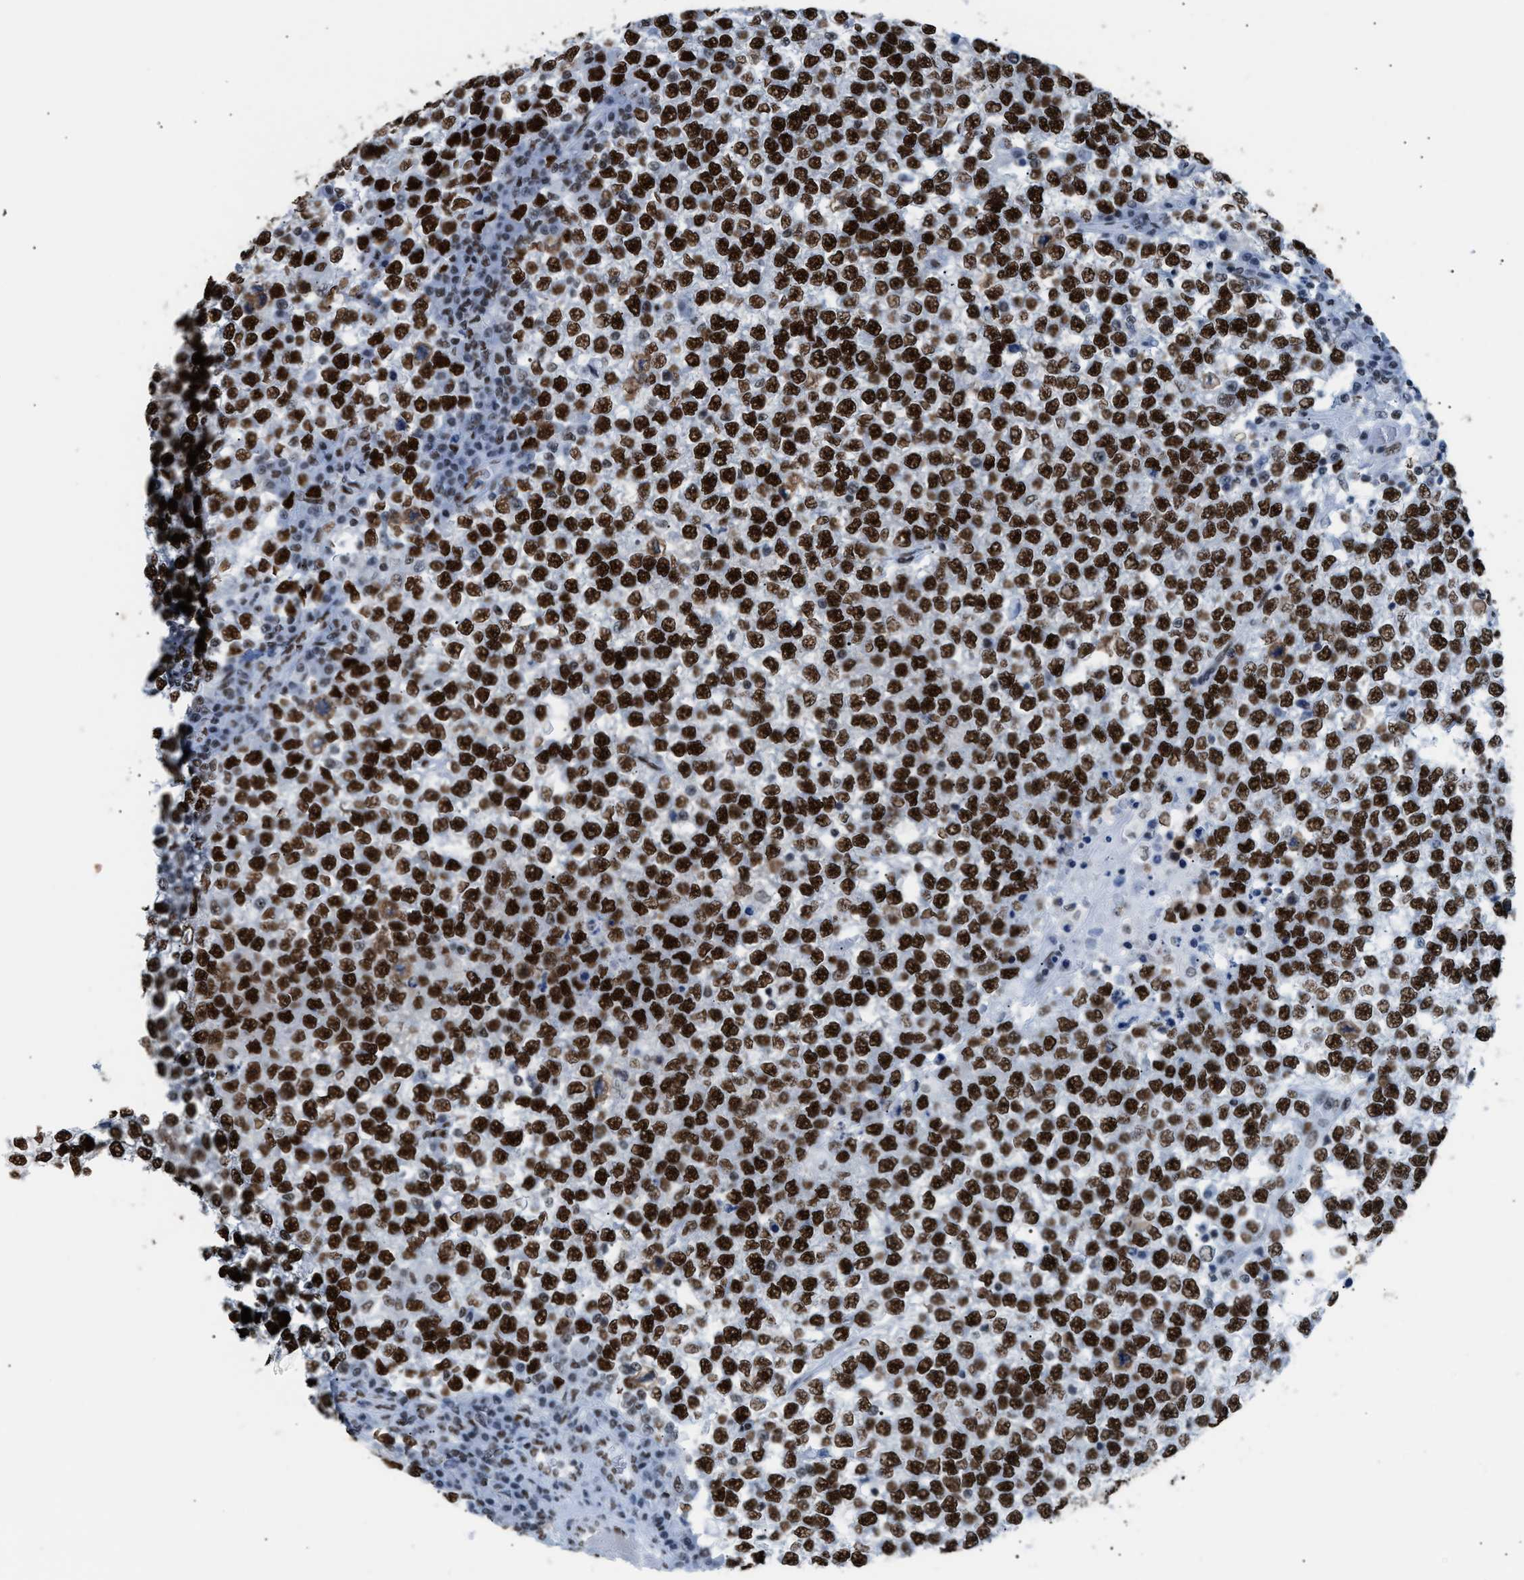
{"staining": {"intensity": "strong", "quantity": ">75%", "location": "nuclear"}, "tissue": "testis cancer", "cell_type": "Tumor cells", "image_type": "cancer", "snomed": [{"axis": "morphology", "description": "Seminoma, NOS"}, {"axis": "topography", "description": "Testis"}], "caption": "Immunohistochemical staining of testis cancer (seminoma) displays high levels of strong nuclear staining in approximately >75% of tumor cells. The staining was performed using DAB (3,3'-diaminobenzidine), with brown indicating positive protein expression. Nuclei are stained blue with hematoxylin.", "gene": "CCAR2", "patient": {"sex": "male", "age": 65}}